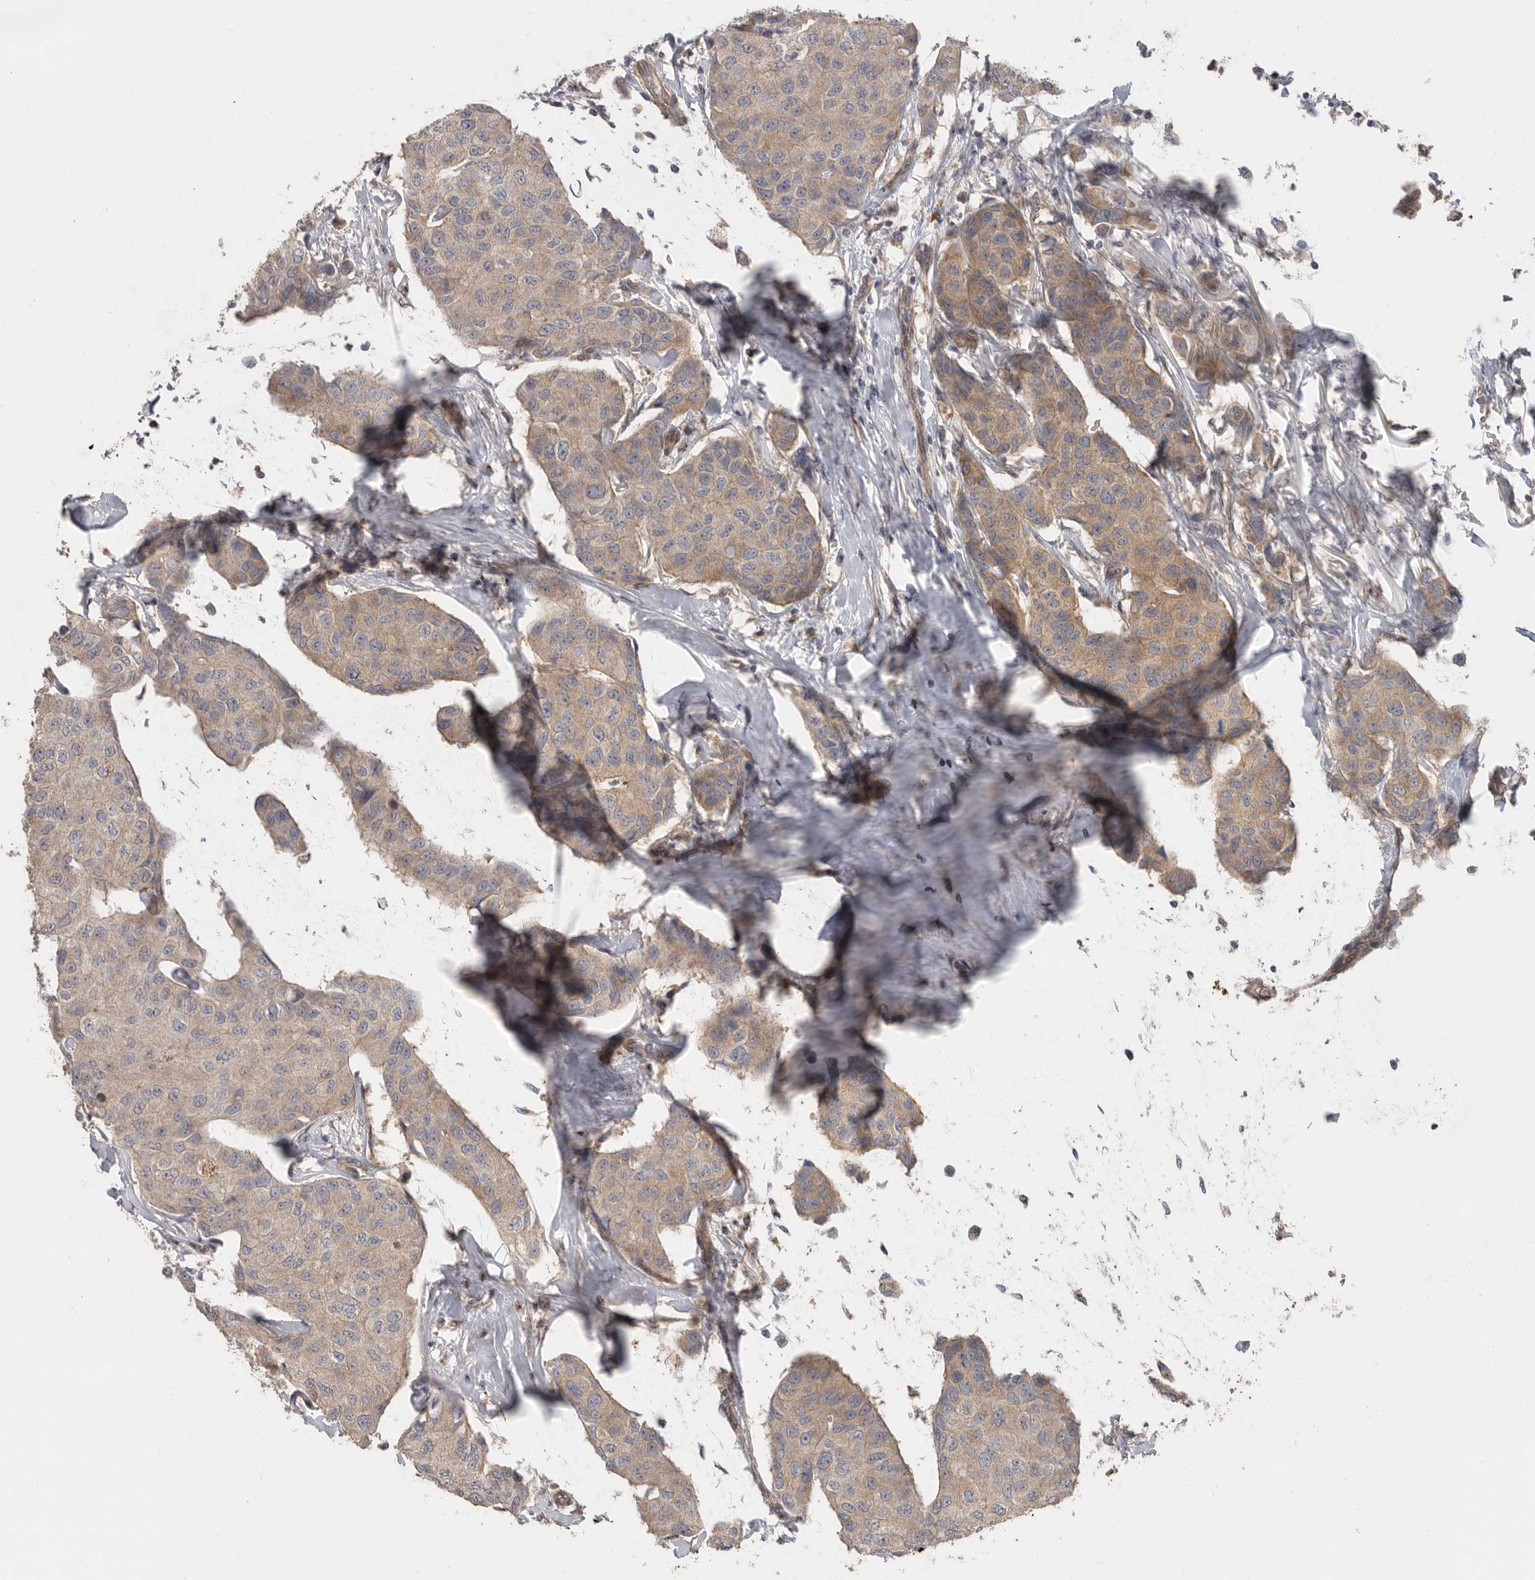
{"staining": {"intensity": "weak", "quantity": ">75%", "location": "cytoplasmic/membranous"}, "tissue": "breast cancer", "cell_type": "Tumor cells", "image_type": "cancer", "snomed": [{"axis": "morphology", "description": "Duct carcinoma"}, {"axis": "topography", "description": "Breast"}], "caption": "The micrograph shows staining of invasive ductal carcinoma (breast), revealing weak cytoplasmic/membranous protein staining (brown color) within tumor cells. The protein is stained brown, and the nuclei are stained in blue (DAB (3,3'-diaminobenzidine) IHC with brightfield microscopy, high magnification).", "gene": "PODXL2", "patient": {"sex": "female", "age": 80}}